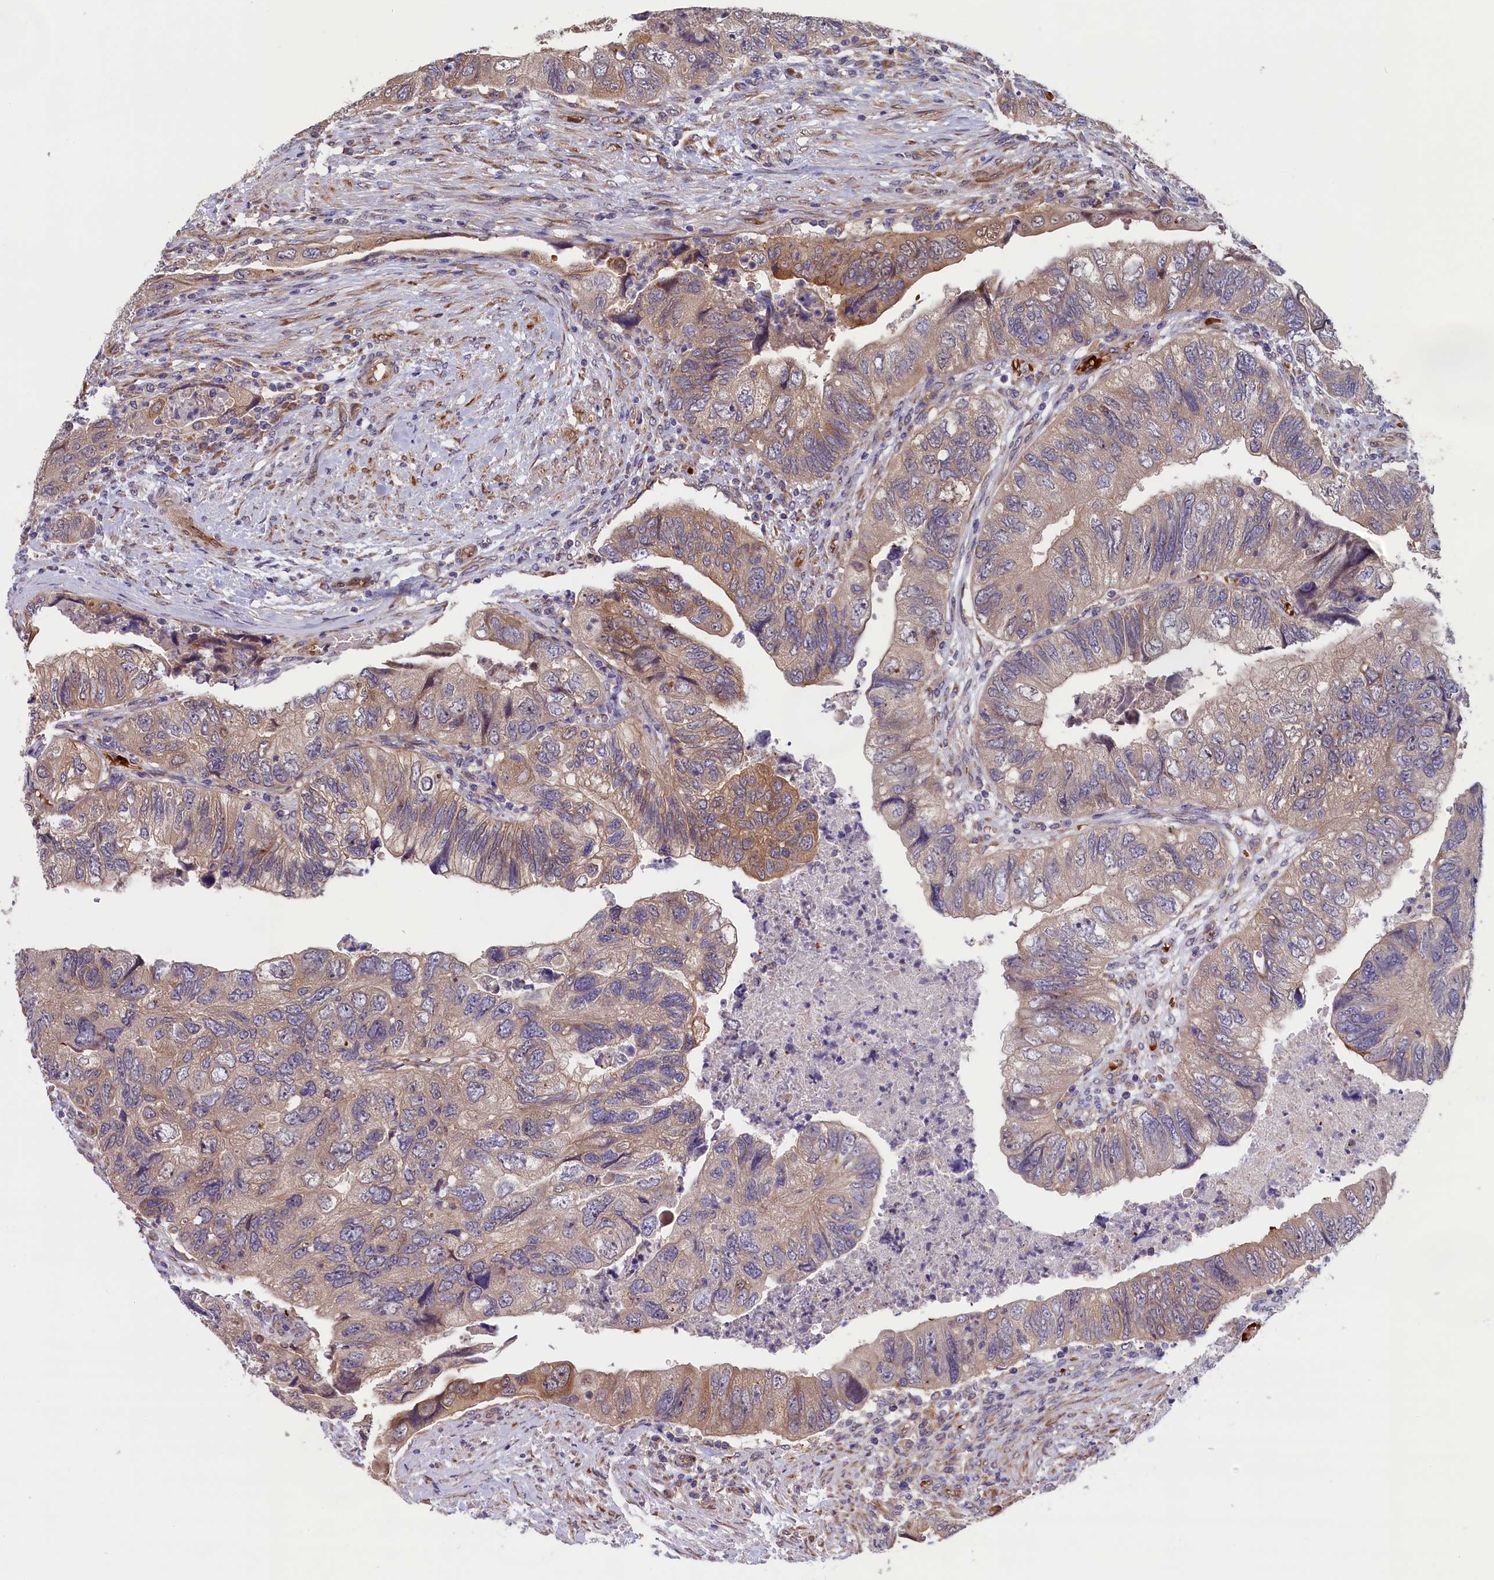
{"staining": {"intensity": "moderate", "quantity": "25%-75%", "location": "cytoplasmic/membranous"}, "tissue": "colorectal cancer", "cell_type": "Tumor cells", "image_type": "cancer", "snomed": [{"axis": "morphology", "description": "Adenocarcinoma, NOS"}, {"axis": "topography", "description": "Rectum"}], "caption": "Tumor cells demonstrate medium levels of moderate cytoplasmic/membranous positivity in about 25%-75% of cells in colorectal cancer.", "gene": "CCDC9B", "patient": {"sex": "male", "age": 63}}